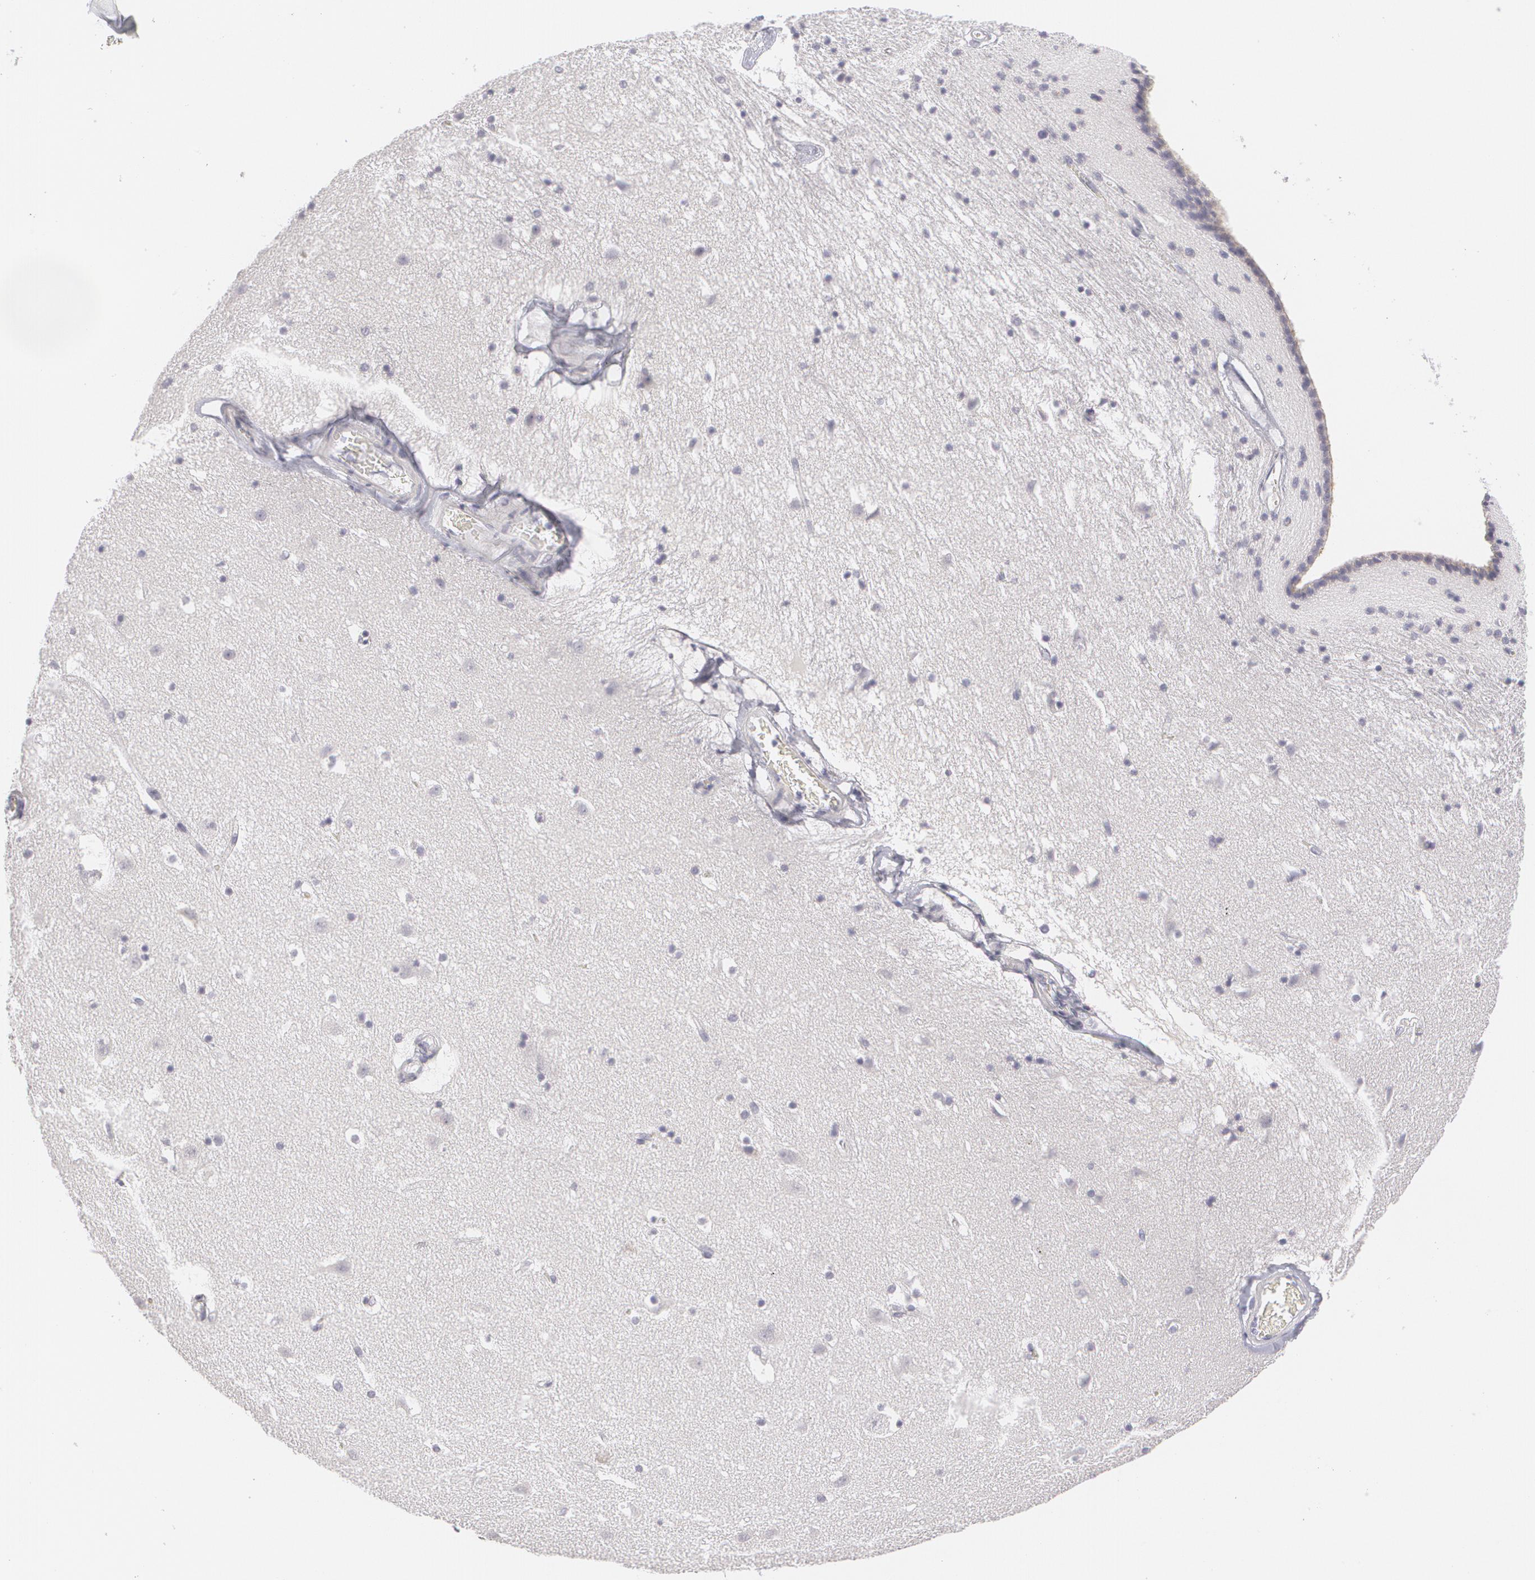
{"staining": {"intensity": "negative", "quantity": "none", "location": "none"}, "tissue": "caudate", "cell_type": "Glial cells", "image_type": "normal", "snomed": [{"axis": "morphology", "description": "Normal tissue, NOS"}, {"axis": "topography", "description": "Lateral ventricle wall"}], "caption": "Image shows no protein expression in glial cells of normal caudate.", "gene": "MBNL3", "patient": {"sex": "male", "age": 45}}